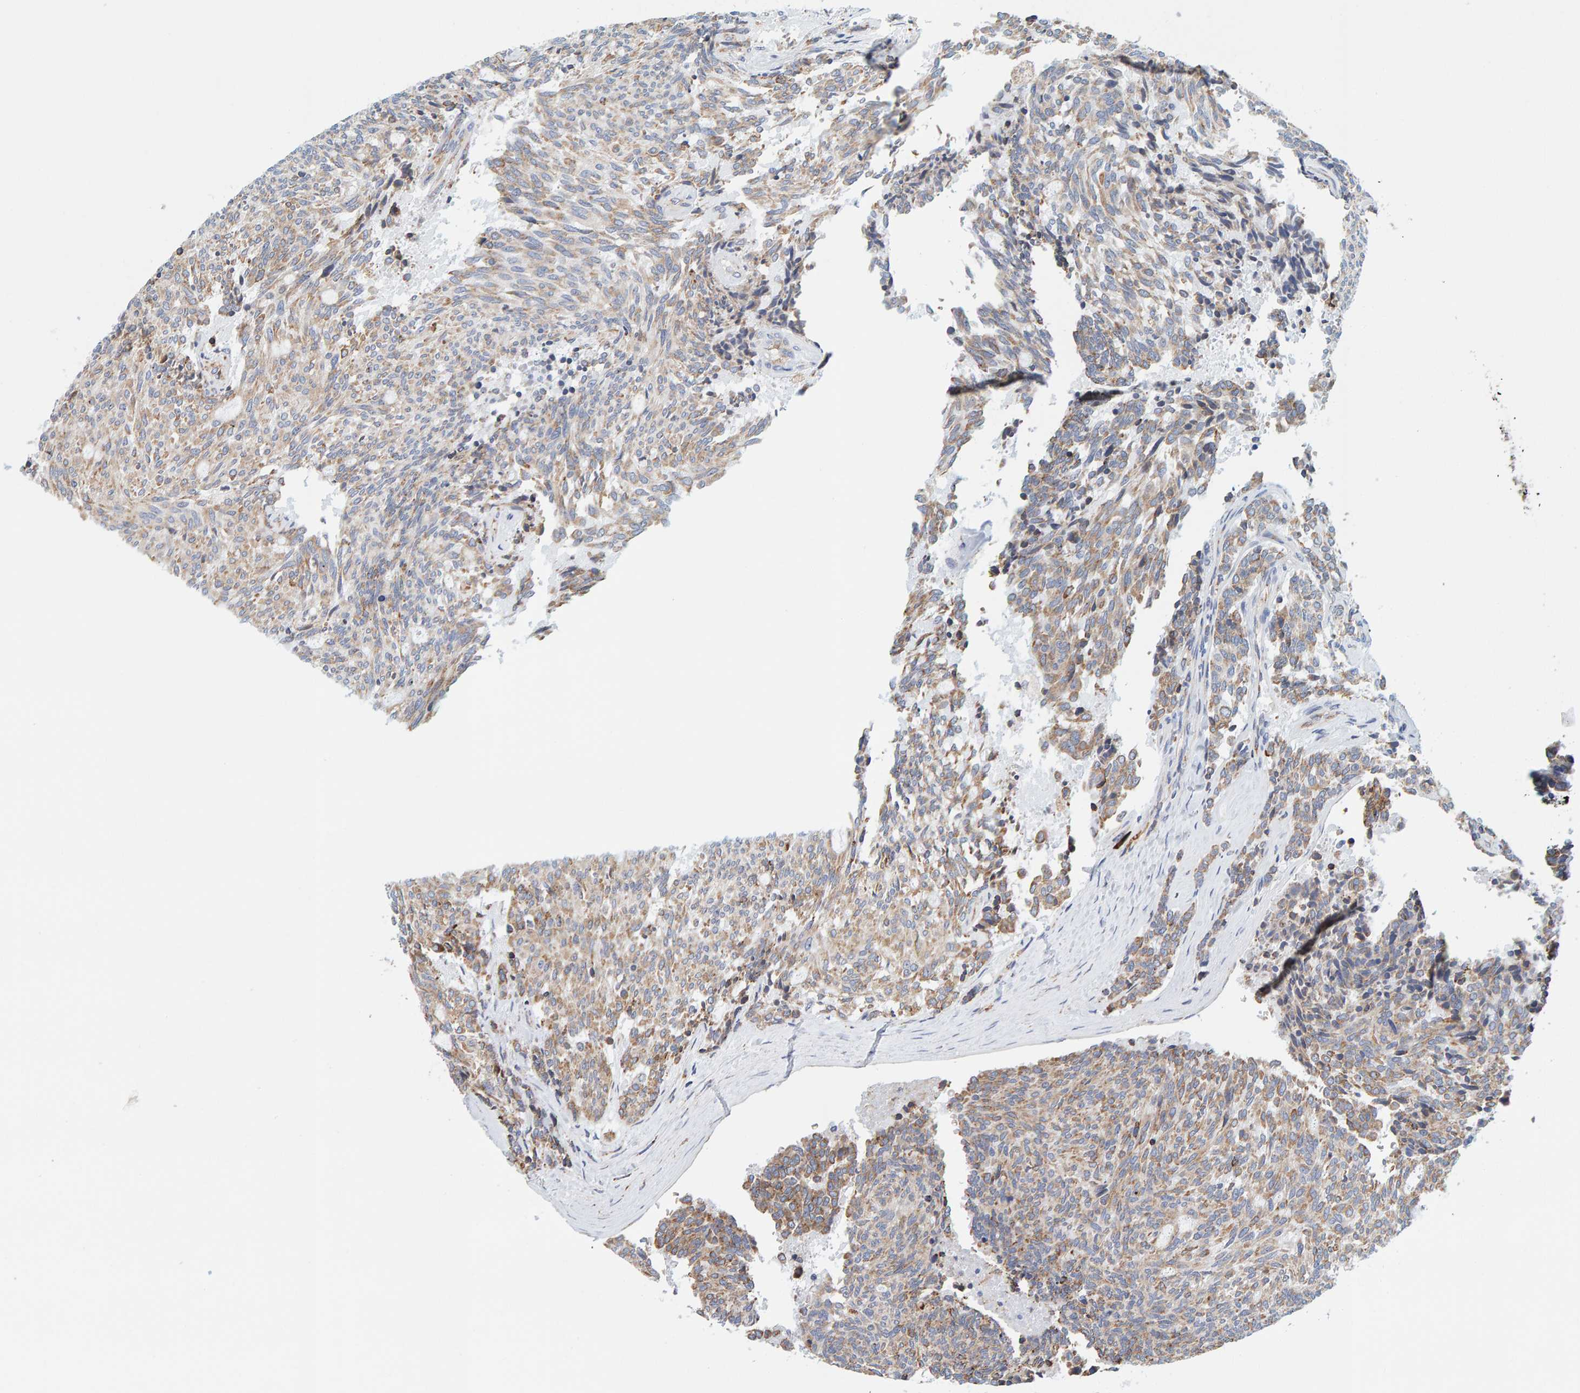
{"staining": {"intensity": "moderate", "quantity": ">75%", "location": "cytoplasmic/membranous"}, "tissue": "carcinoid", "cell_type": "Tumor cells", "image_type": "cancer", "snomed": [{"axis": "morphology", "description": "Carcinoid, malignant, NOS"}, {"axis": "topography", "description": "Pancreas"}], "caption": "Protein staining demonstrates moderate cytoplasmic/membranous staining in about >75% of tumor cells in carcinoid (malignant).", "gene": "SGPL1", "patient": {"sex": "female", "age": 54}}